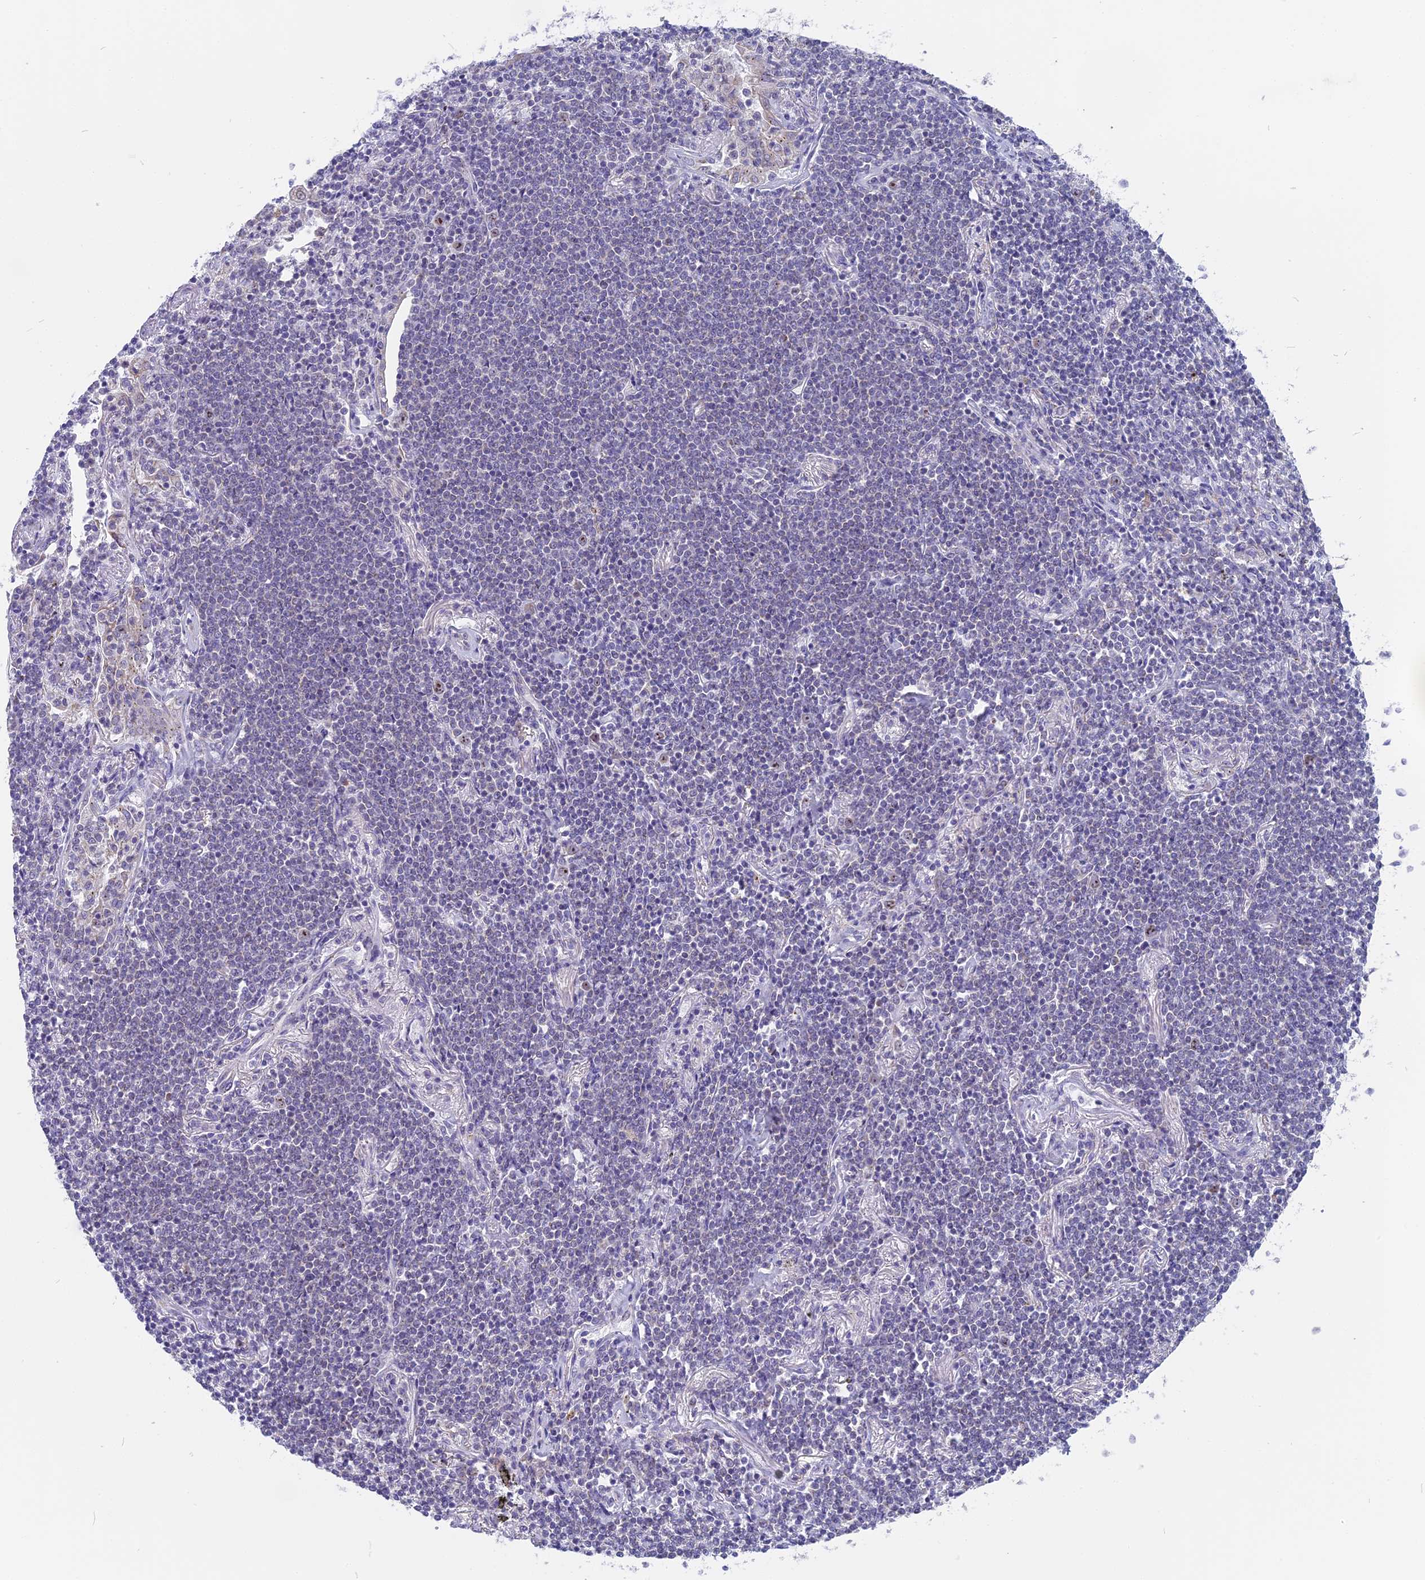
{"staining": {"intensity": "negative", "quantity": "none", "location": "none"}, "tissue": "lymphoma", "cell_type": "Tumor cells", "image_type": "cancer", "snomed": [{"axis": "morphology", "description": "Malignant lymphoma, non-Hodgkin's type, Low grade"}, {"axis": "topography", "description": "Lung"}], "caption": "Immunohistochemistry photomicrograph of neoplastic tissue: malignant lymphoma, non-Hodgkin's type (low-grade) stained with DAB (3,3'-diaminobenzidine) exhibits no significant protein staining in tumor cells.", "gene": "DTWD1", "patient": {"sex": "female", "age": 71}}